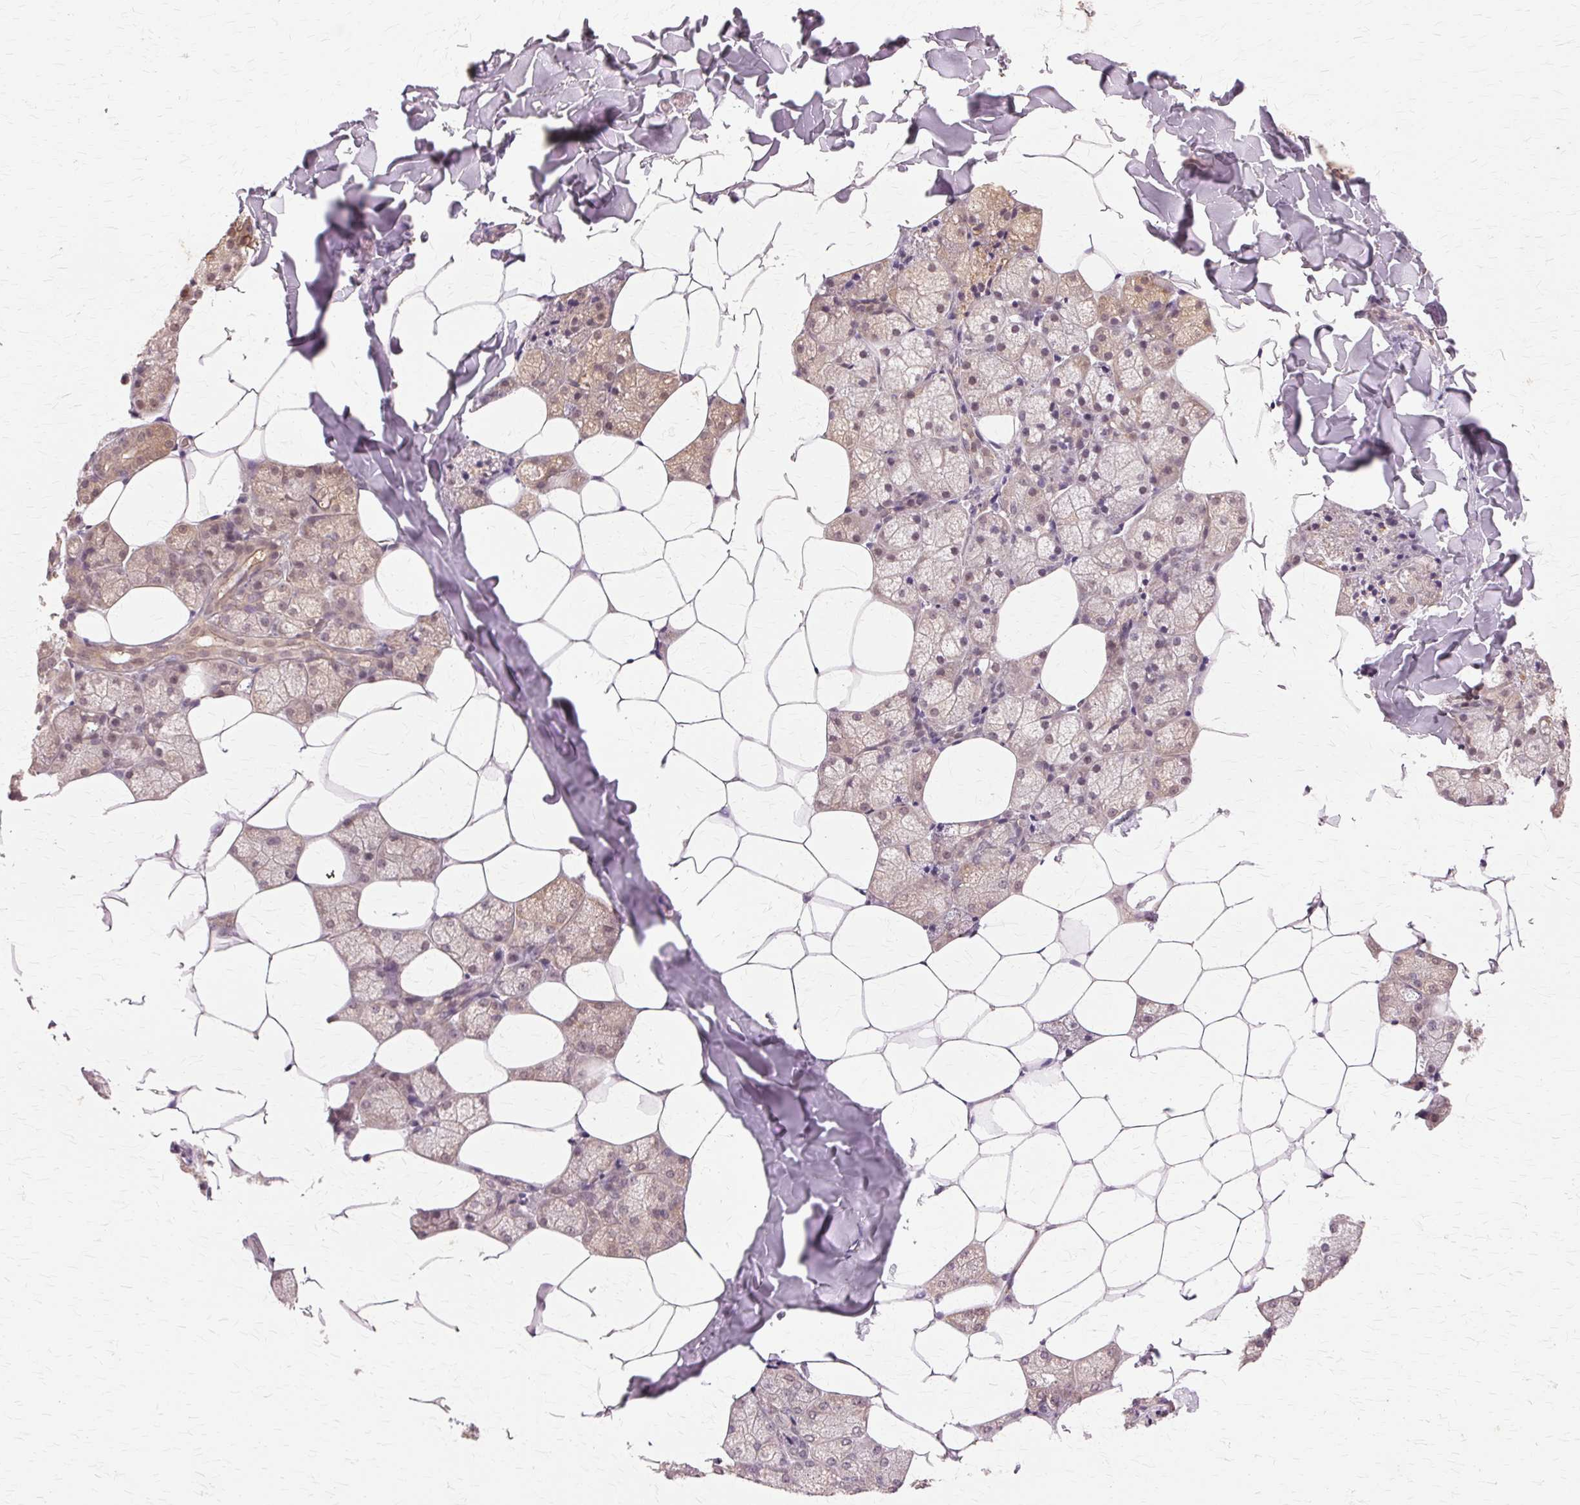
{"staining": {"intensity": "weak", "quantity": "<25%", "location": "cytoplasmic/membranous"}, "tissue": "salivary gland", "cell_type": "Glandular cells", "image_type": "normal", "snomed": [{"axis": "morphology", "description": "Normal tissue, NOS"}, {"axis": "topography", "description": "Salivary gland"}], "caption": "The immunohistochemistry histopathology image has no significant expression in glandular cells of salivary gland.", "gene": "PRMT5", "patient": {"sex": "female", "age": 43}}